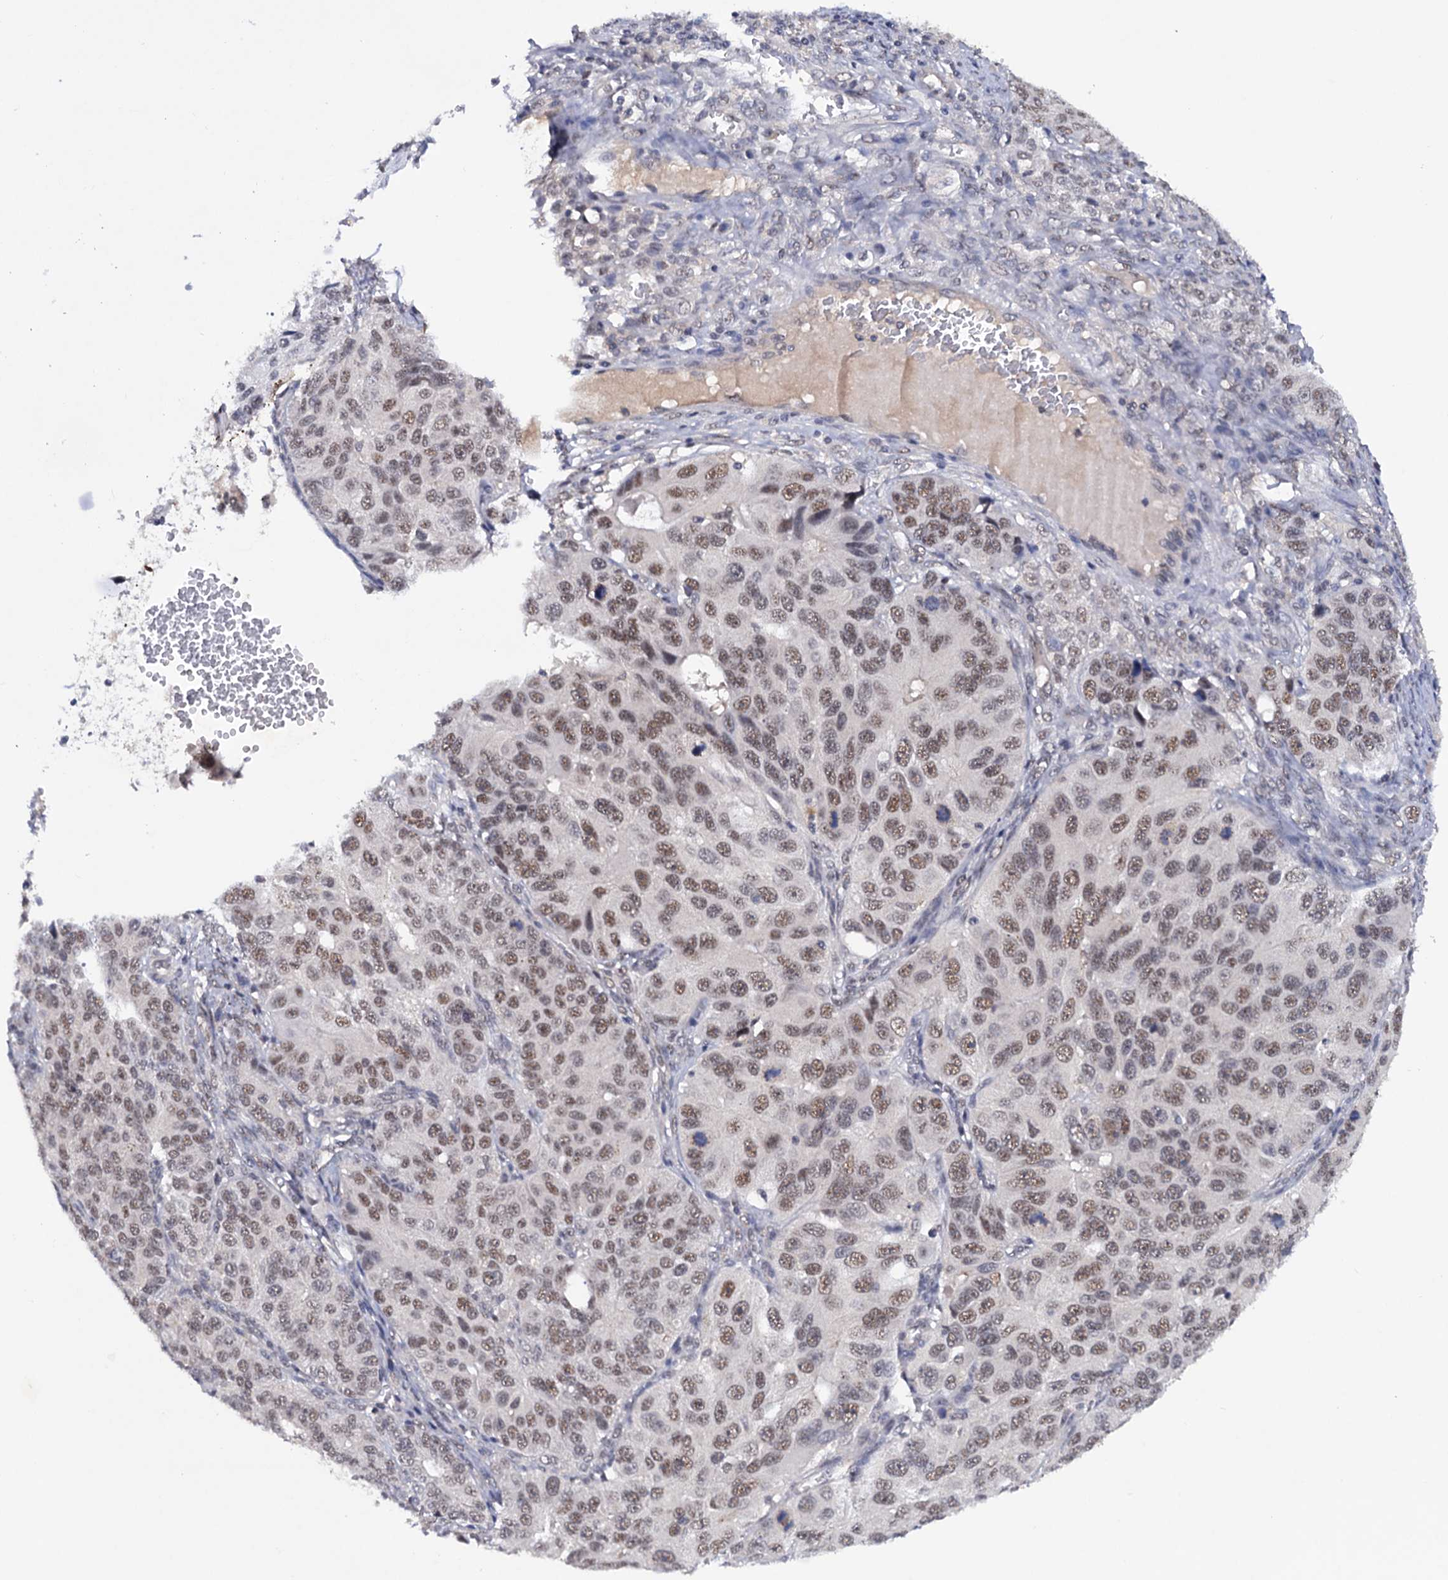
{"staining": {"intensity": "moderate", "quantity": ">75%", "location": "nuclear"}, "tissue": "ovarian cancer", "cell_type": "Tumor cells", "image_type": "cancer", "snomed": [{"axis": "morphology", "description": "Carcinoma, endometroid"}, {"axis": "topography", "description": "Ovary"}], "caption": "Ovarian cancer (endometroid carcinoma) stained with a brown dye reveals moderate nuclear positive positivity in approximately >75% of tumor cells.", "gene": "TBC1D12", "patient": {"sex": "female", "age": 51}}